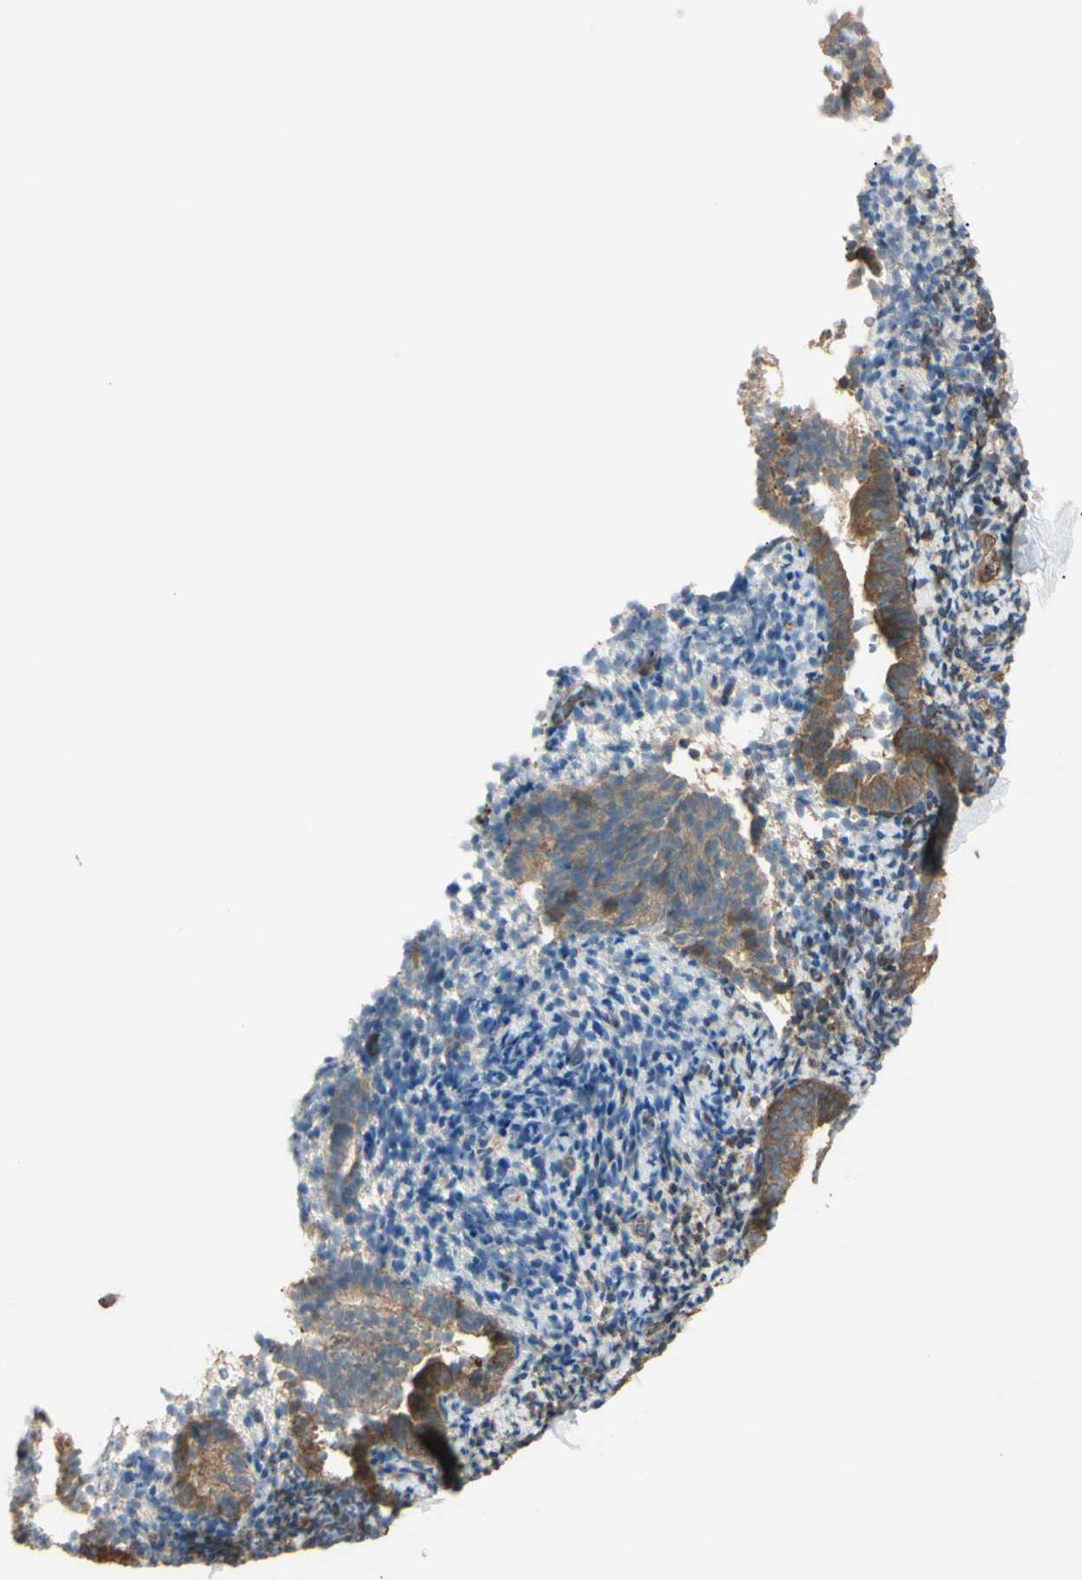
{"staining": {"intensity": "moderate", "quantity": ">75%", "location": "cytoplasmic/membranous"}, "tissue": "endometrium", "cell_type": "Cells in endometrial stroma", "image_type": "normal", "snomed": [{"axis": "morphology", "description": "Normal tissue, NOS"}, {"axis": "topography", "description": "Endometrium"}], "caption": "This micrograph displays immunohistochemistry staining of unremarkable endometrium, with medium moderate cytoplasmic/membranous staining in about >75% of cells in endometrial stroma.", "gene": "PTPN12", "patient": {"sex": "female", "age": 51}}